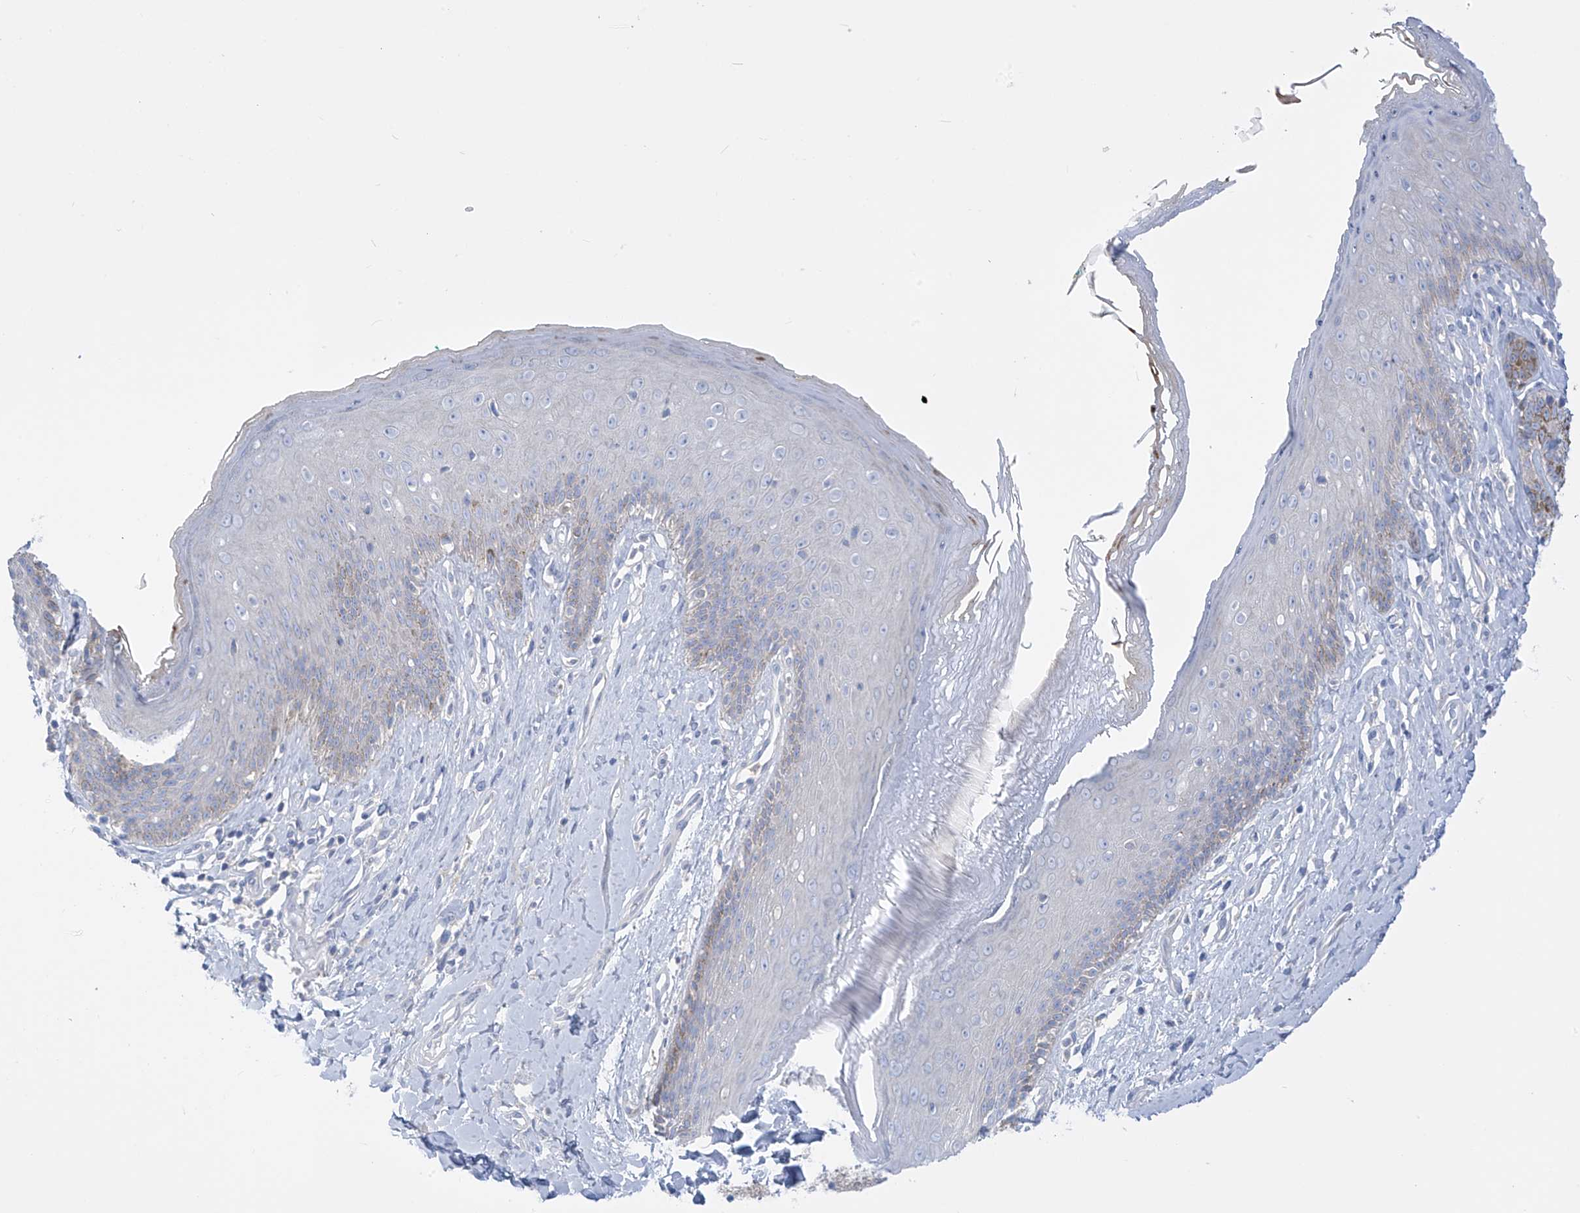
{"staining": {"intensity": "negative", "quantity": "none", "location": "none"}, "tissue": "skin", "cell_type": "Epidermal cells", "image_type": "normal", "snomed": [{"axis": "morphology", "description": "Normal tissue, NOS"}, {"axis": "morphology", "description": "Squamous cell carcinoma, NOS"}, {"axis": "topography", "description": "Vulva"}], "caption": "A photomicrograph of skin stained for a protein exhibits no brown staining in epidermal cells.", "gene": "FABP2", "patient": {"sex": "female", "age": 85}}